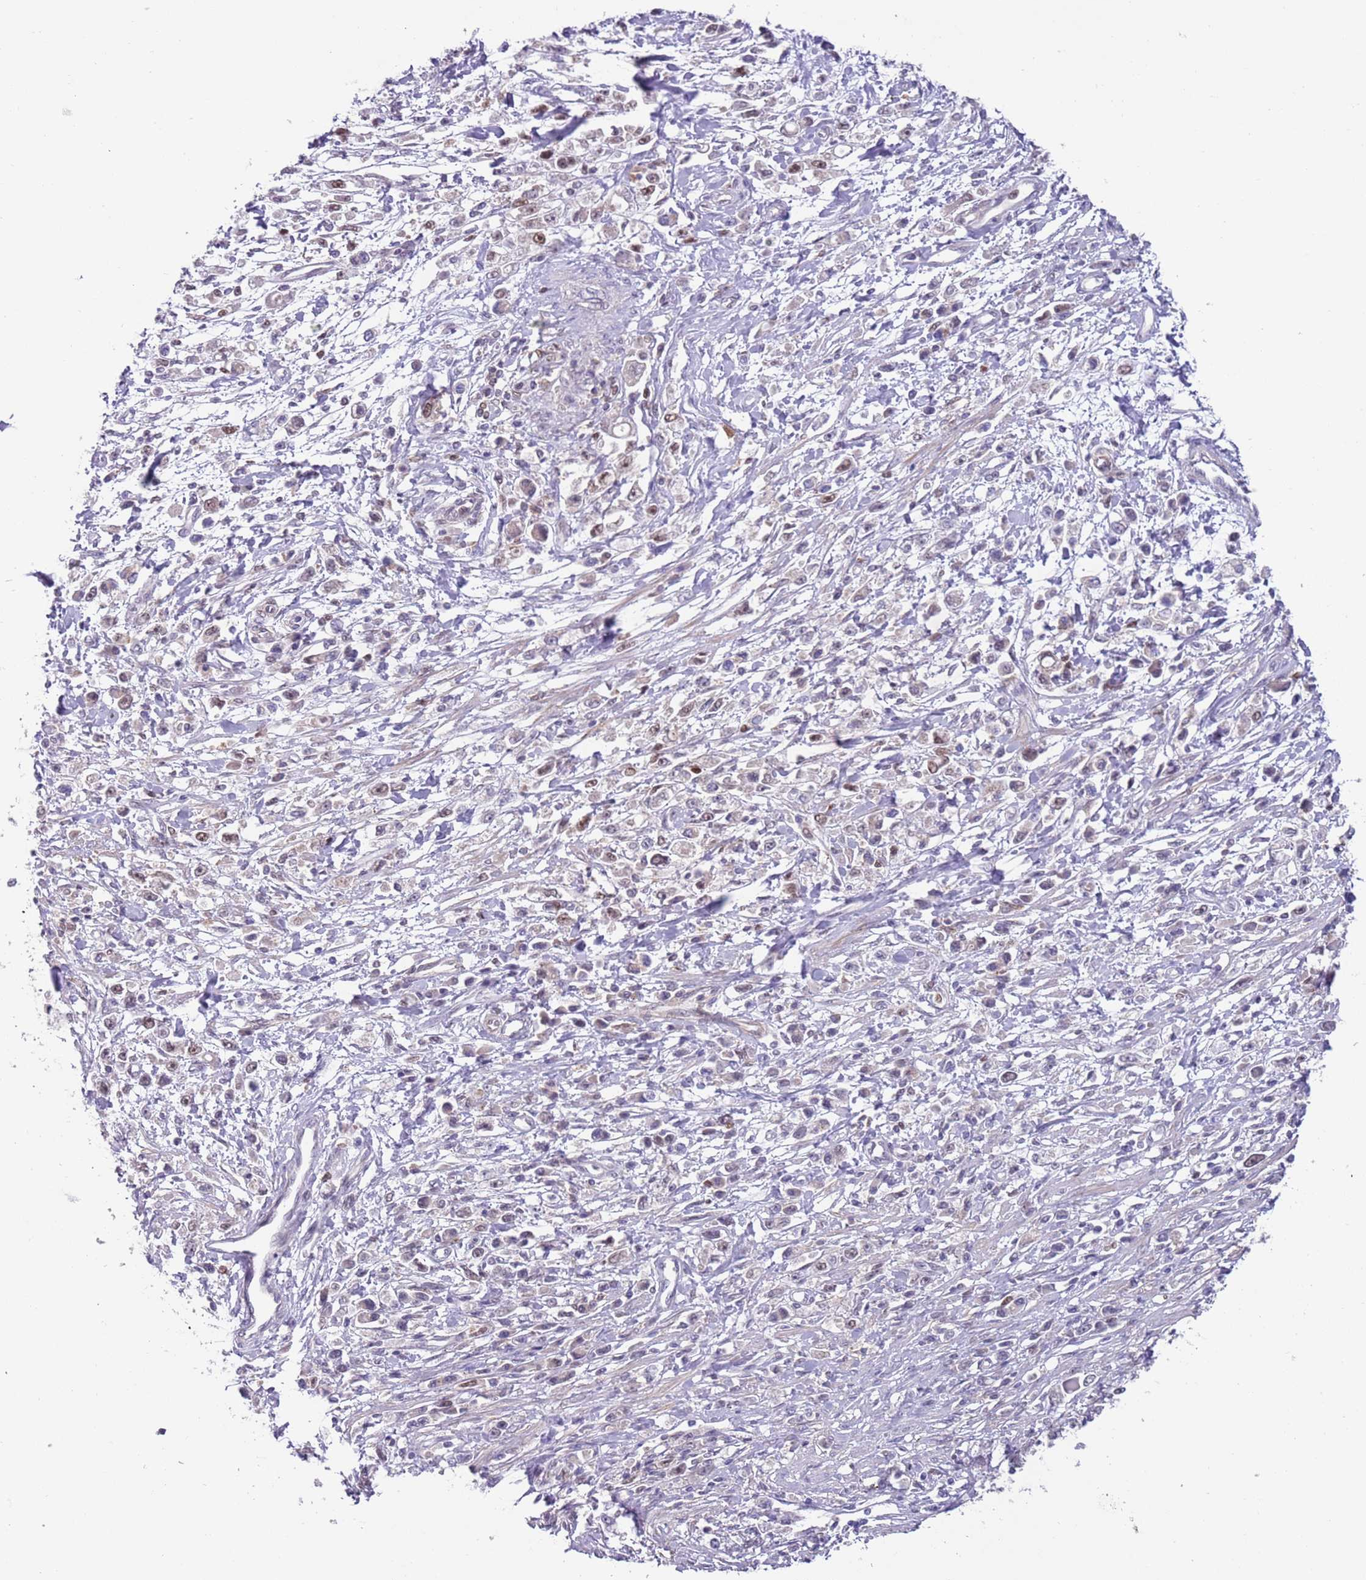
{"staining": {"intensity": "moderate", "quantity": "25%-75%", "location": "nuclear"}, "tissue": "stomach cancer", "cell_type": "Tumor cells", "image_type": "cancer", "snomed": [{"axis": "morphology", "description": "Adenocarcinoma, NOS"}, {"axis": "topography", "description": "Stomach"}], "caption": "This histopathology image displays immunohistochemistry staining of stomach cancer, with medium moderate nuclear positivity in approximately 25%-75% of tumor cells.", "gene": "RMND5B", "patient": {"sex": "female", "age": 59}}